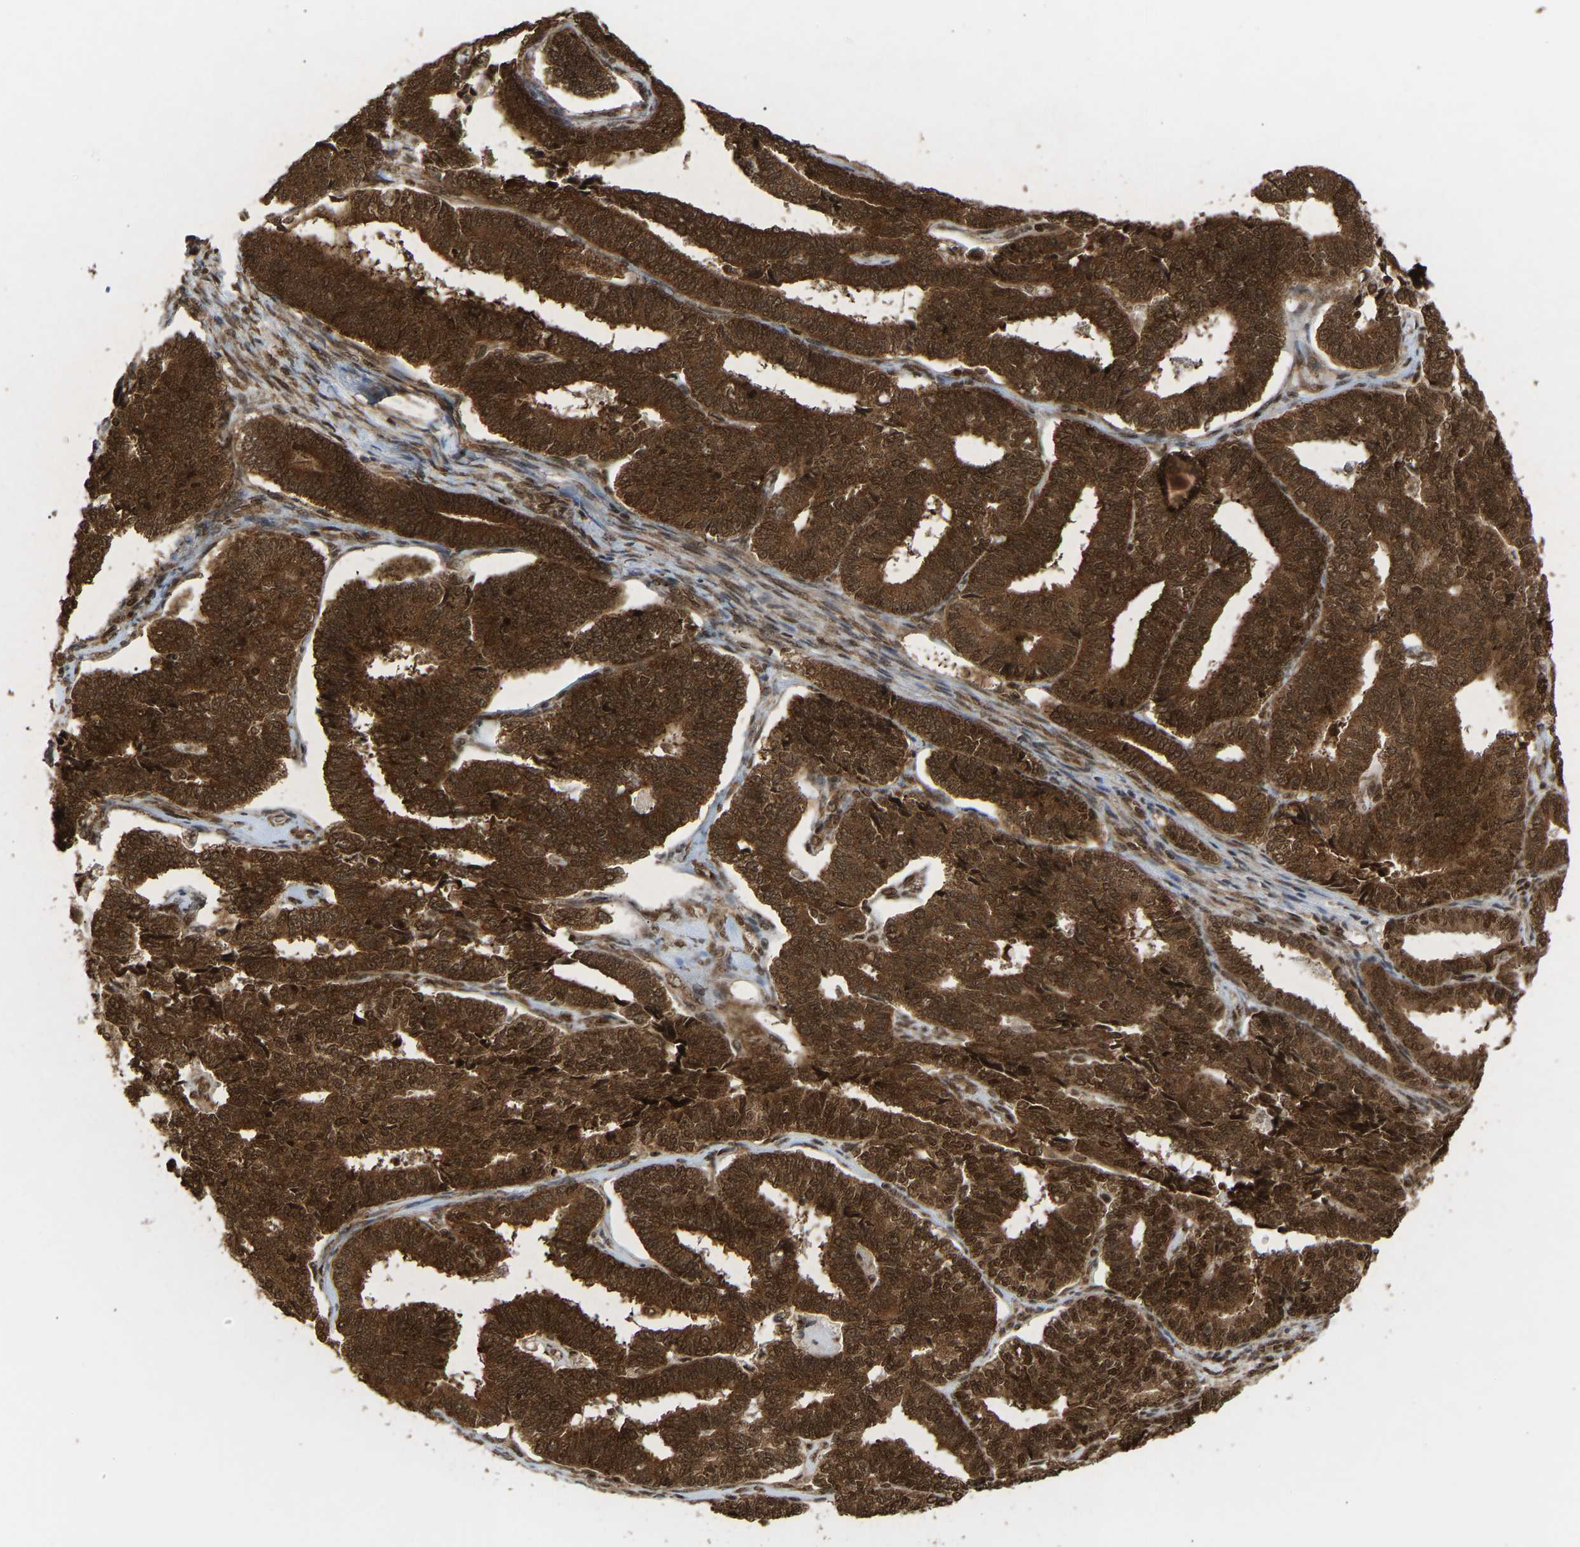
{"staining": {"intensity": "strong", "quantity": ">75%", "location": "cytoplasmic/membranous,nuclear"}, "tissue": "endometrial cancer", "cell_type": "Tumor cells", "image_type": "cancer", "snomed": [{"axis": "morphology", "description": "Adenocarcinoma, NOS"}, {"axis": "topography", "description": "Endometrium"}], "caption": "Endometrial cancer tissue demonstrates strong cytoplasmic/membranous and nuclear expression in about >75% of tumor cells The protein of interest is stained brown, and the nuclei are stained in blue (DAB IHC with brightfield microscopy, high magnification).", "gene": "ALYREF", "patient": {"sex": "female", "age": 70}}